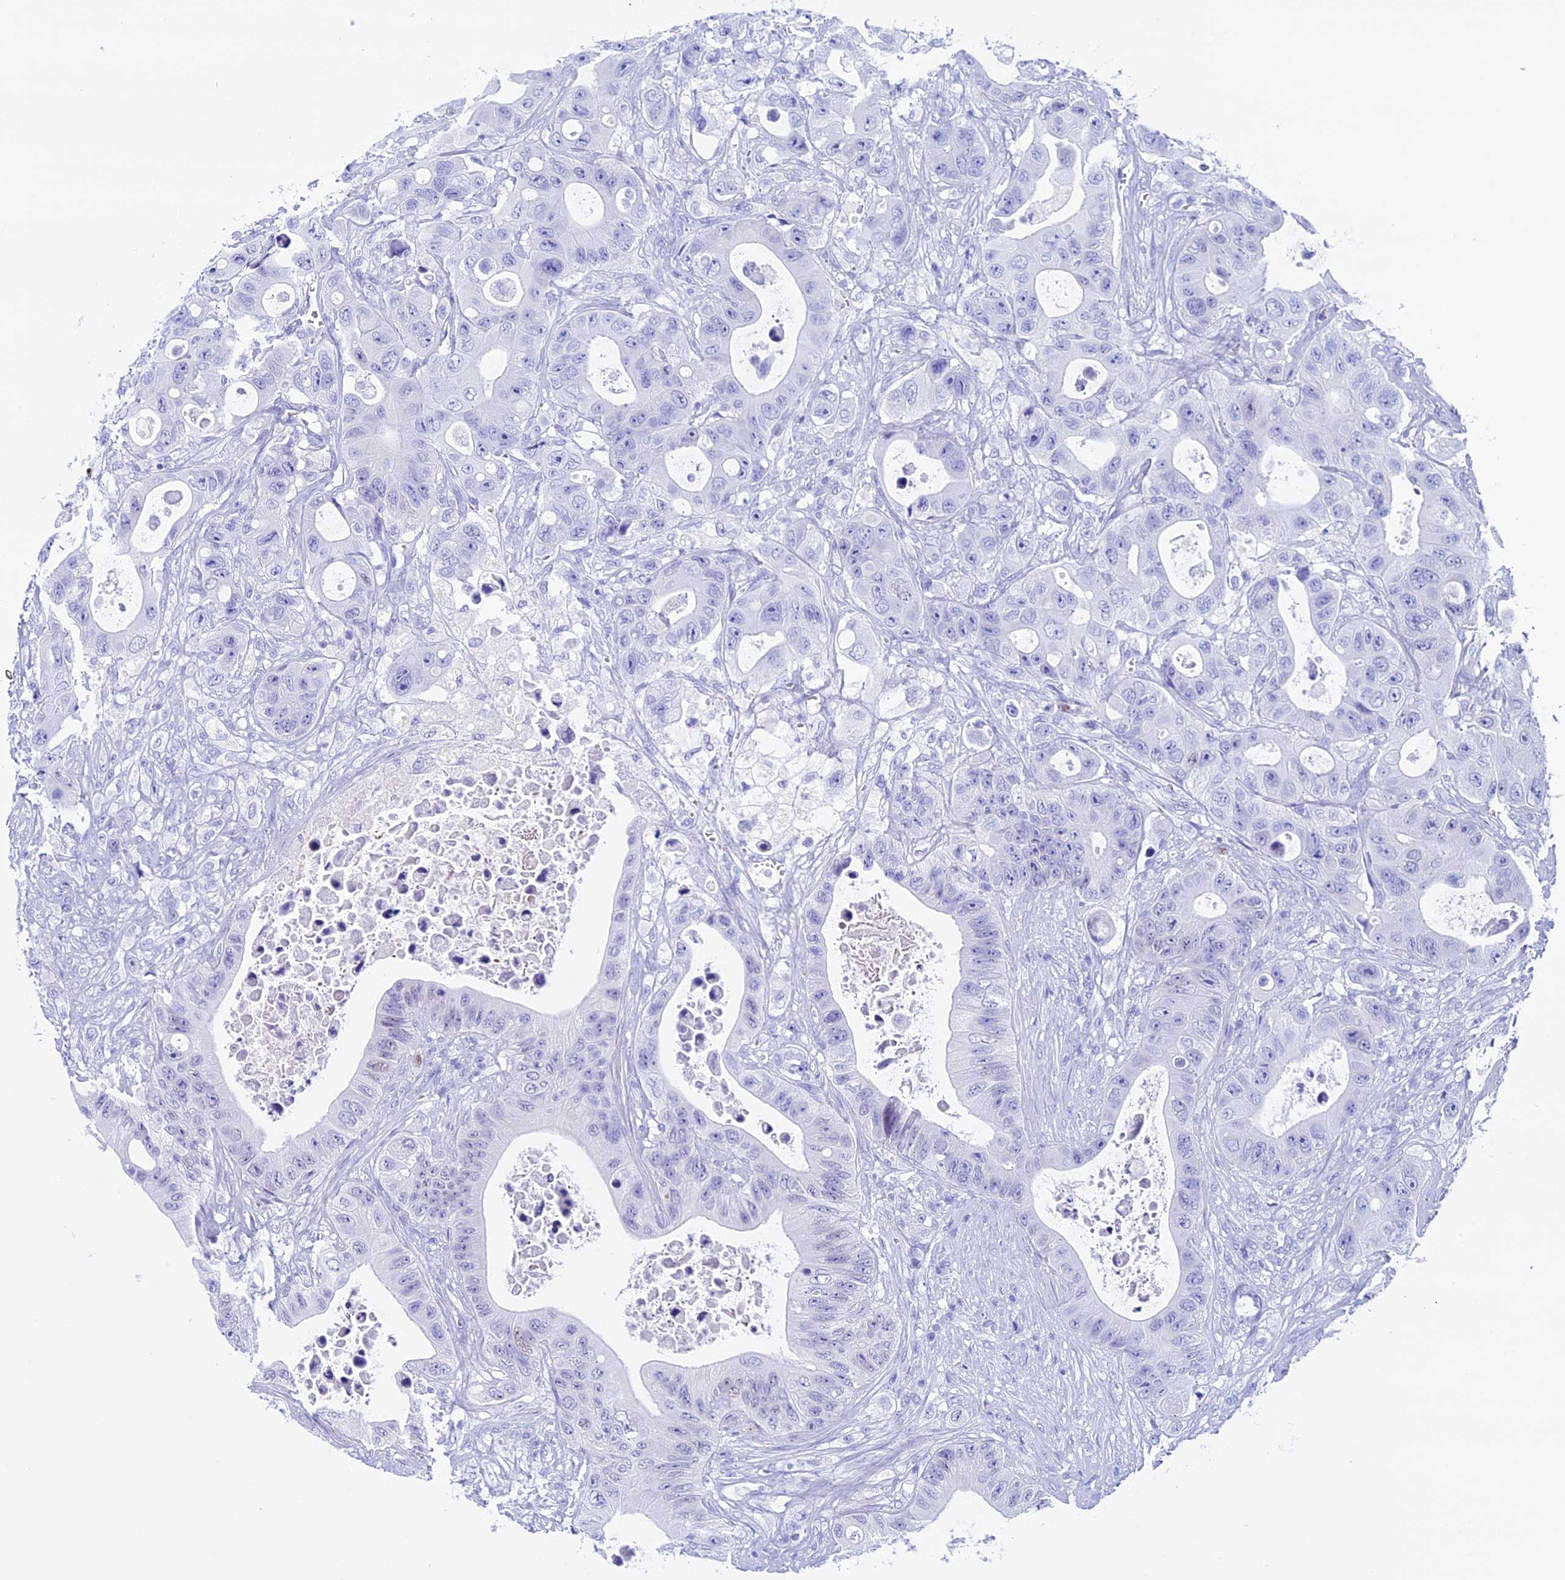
{"staining": {"intensity": "negative", "quantity": "none", "location": "none"}, "tissue": "colorectal cancer", "cell_type": "Tumor cells", "image_type": "cancer", "snomed": [{"axis": "morphology", "description": "Adenocarcinoma, NOS"}, {"axis": "topography", "description": "Colon"}], "caption": "Image shows no protein staining in tumor cells of adenocarcinoma (colorectal) tissue.", "gene": "FAM169A", "patient": {"sex": "female", "age": 46}}